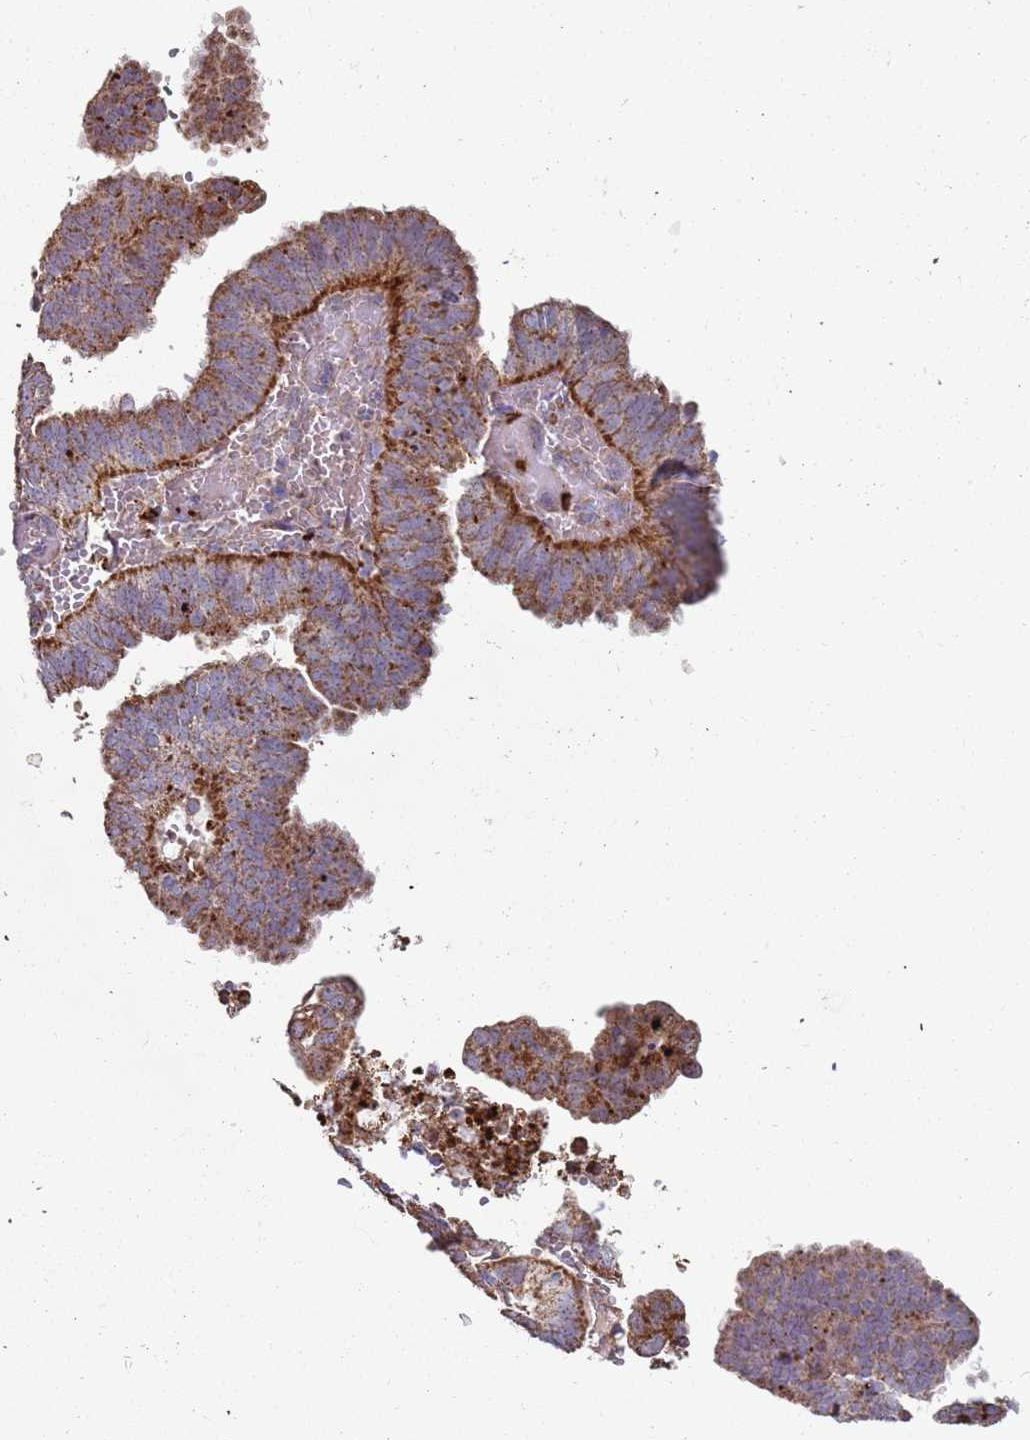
{"staining": {"intensity": "moderate", "quantity": ">75%", "location": "cytoplasmic/membranous"}, "tissue": "endometrial cancer", "cell_type": "Tumor cells", "image_type": "cancer", "snomed": [{"axis": "morphology", "description": "Adenocarcinoma, NOS"}, {"axis": "topography", "description": "Uterus"}], "caption": "A high-resolution photomicrograph shows IHC staining of endometrial cancer (adenocarcinoma), which displays moderate cytoplasmic/membranous staining in approximately >75% of tumor cells.", "gene": "FBXO33", "patient": {"sex": "female", "age": 77}}